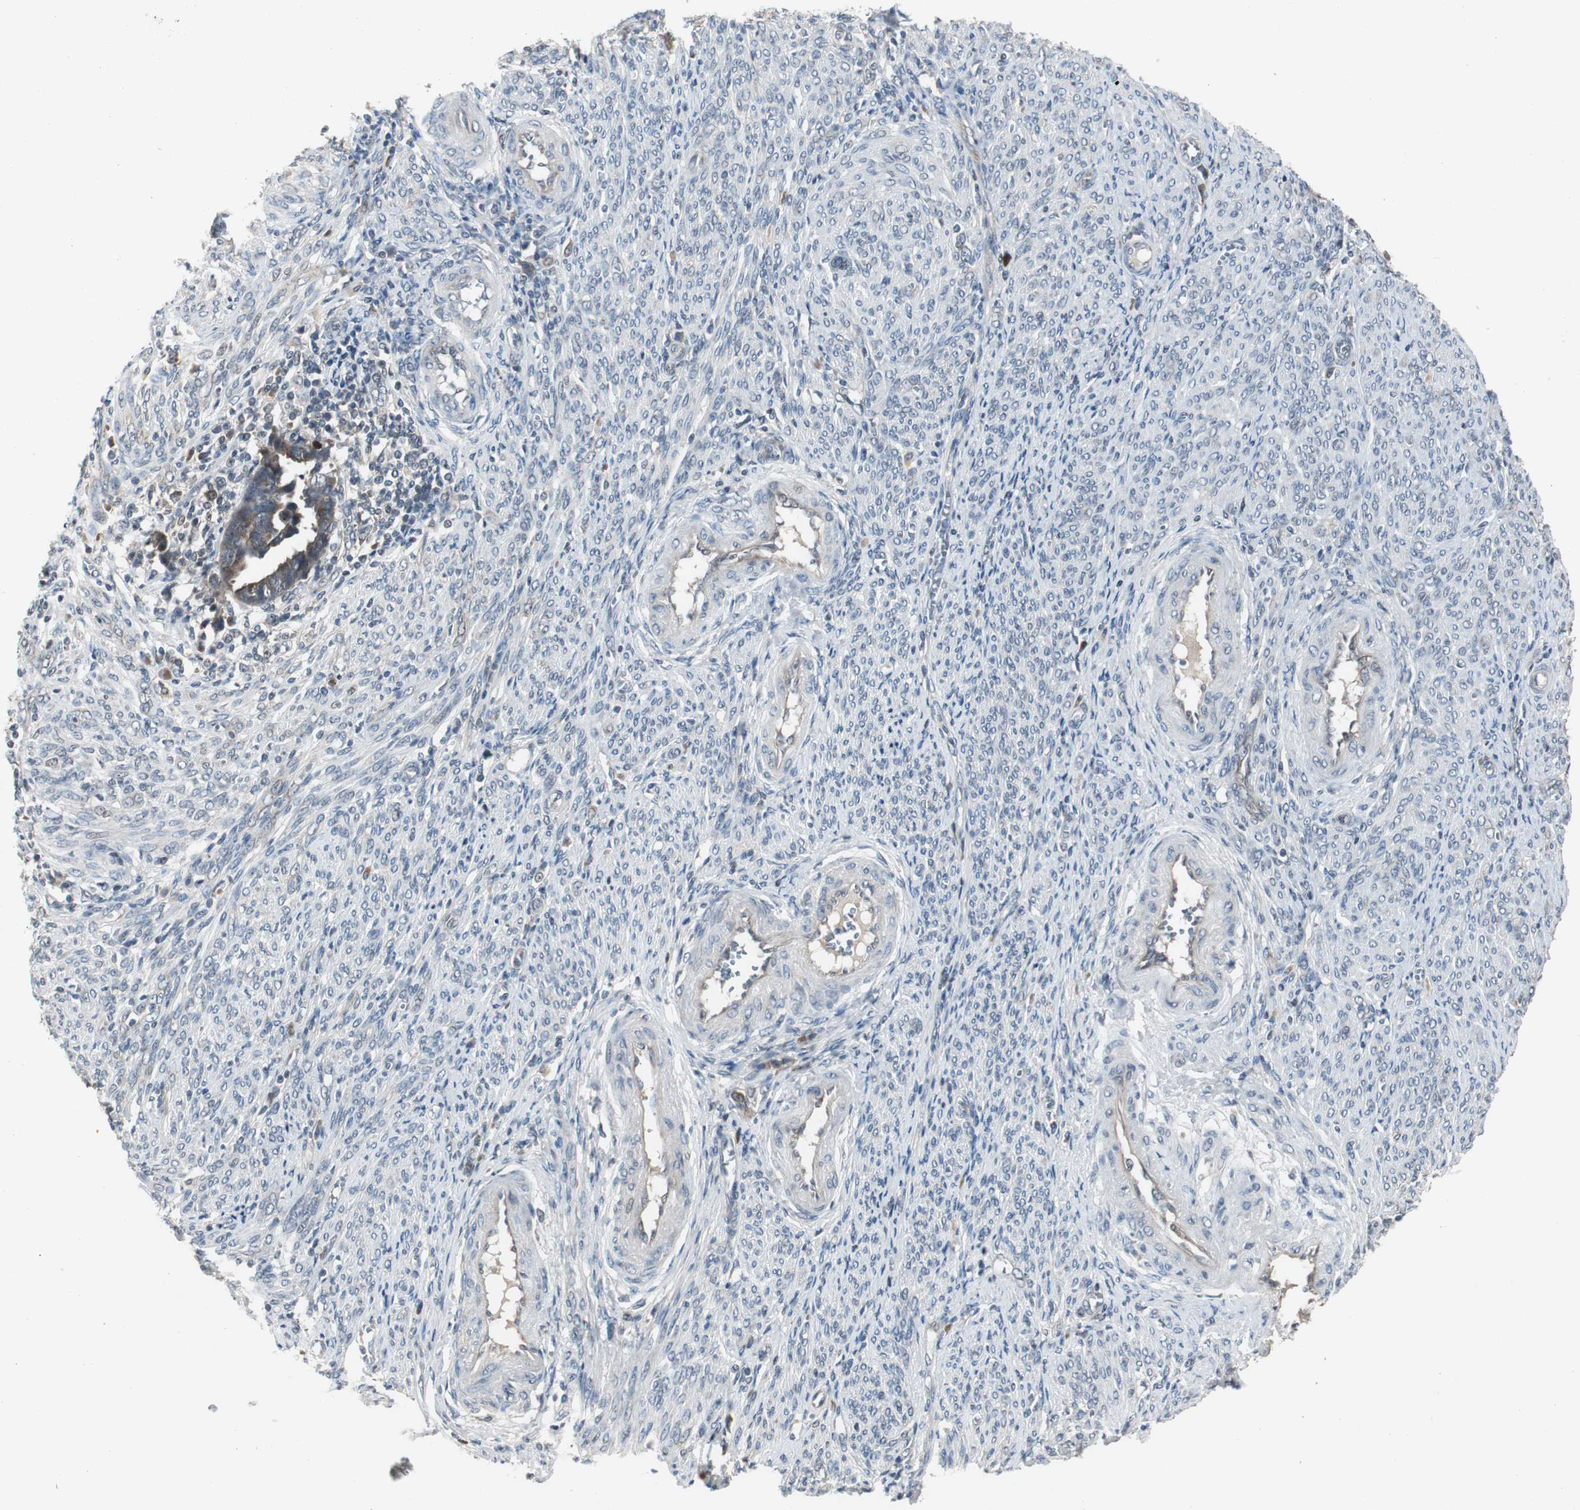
{"staining": {"intensity": "weak", "quantity": ">75%", "location": "cytoplasmic/membranous"}, "tissue": "endometrial cancer", "cell_type": "Tumor cells", "image_type": "cancer", "snomed": [{"axis": "morphology", "description": "Adenocarcinoma, NOS"}, {"axis": "topography", "description": "Endometrium"}], "caption": "DAB (3,3'-diaminobenzidine) immunohistochemical staining of endometrial cancer shows weak cytoplasmic/membranous protein staining in approximately >75% of tumor cells. Using DAB (3,3'-diaminobenzidine) (brown) and hematoxylin (blue) stains, captured at high magnification using brightfield microscopy.", "gene": "ZMPSTE24", "patient": {"sex": "female", "age": 75}}